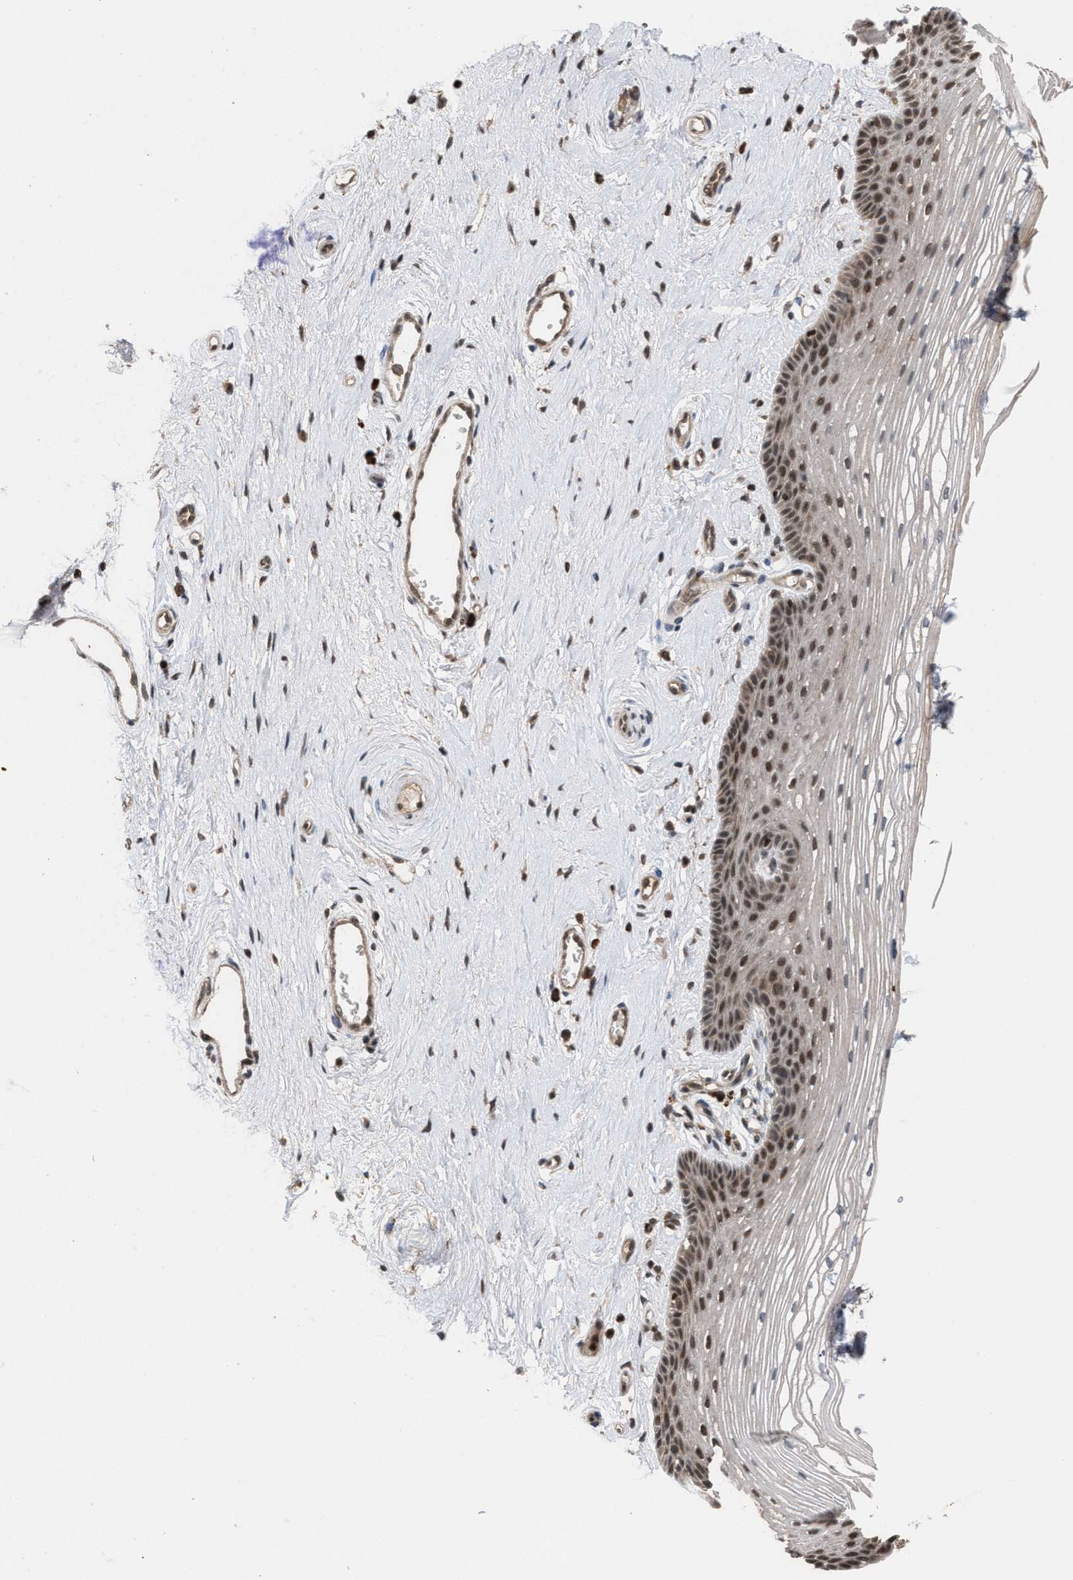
{"staining": {"intensity": "moderate", "quantity": "25%-75%", "location": "nuclear"}, "tissue": "vagina", "cell_type": "Squamous epithelial cells", "image_type": "normal", "snomed": [{"axis": "morphology", "description": "Normal tissue, NOS"}, {"axis": "topography", "description": "Vagina"}], "caption": "IHC image of normal human vagina stained for a protein (brown), which shows medium levels of moderate nuclear staining in about 25%-75% of squamous epithelial cells.", "gene": "C9orf78", "patient": {"sex": "female", "age": 46}}